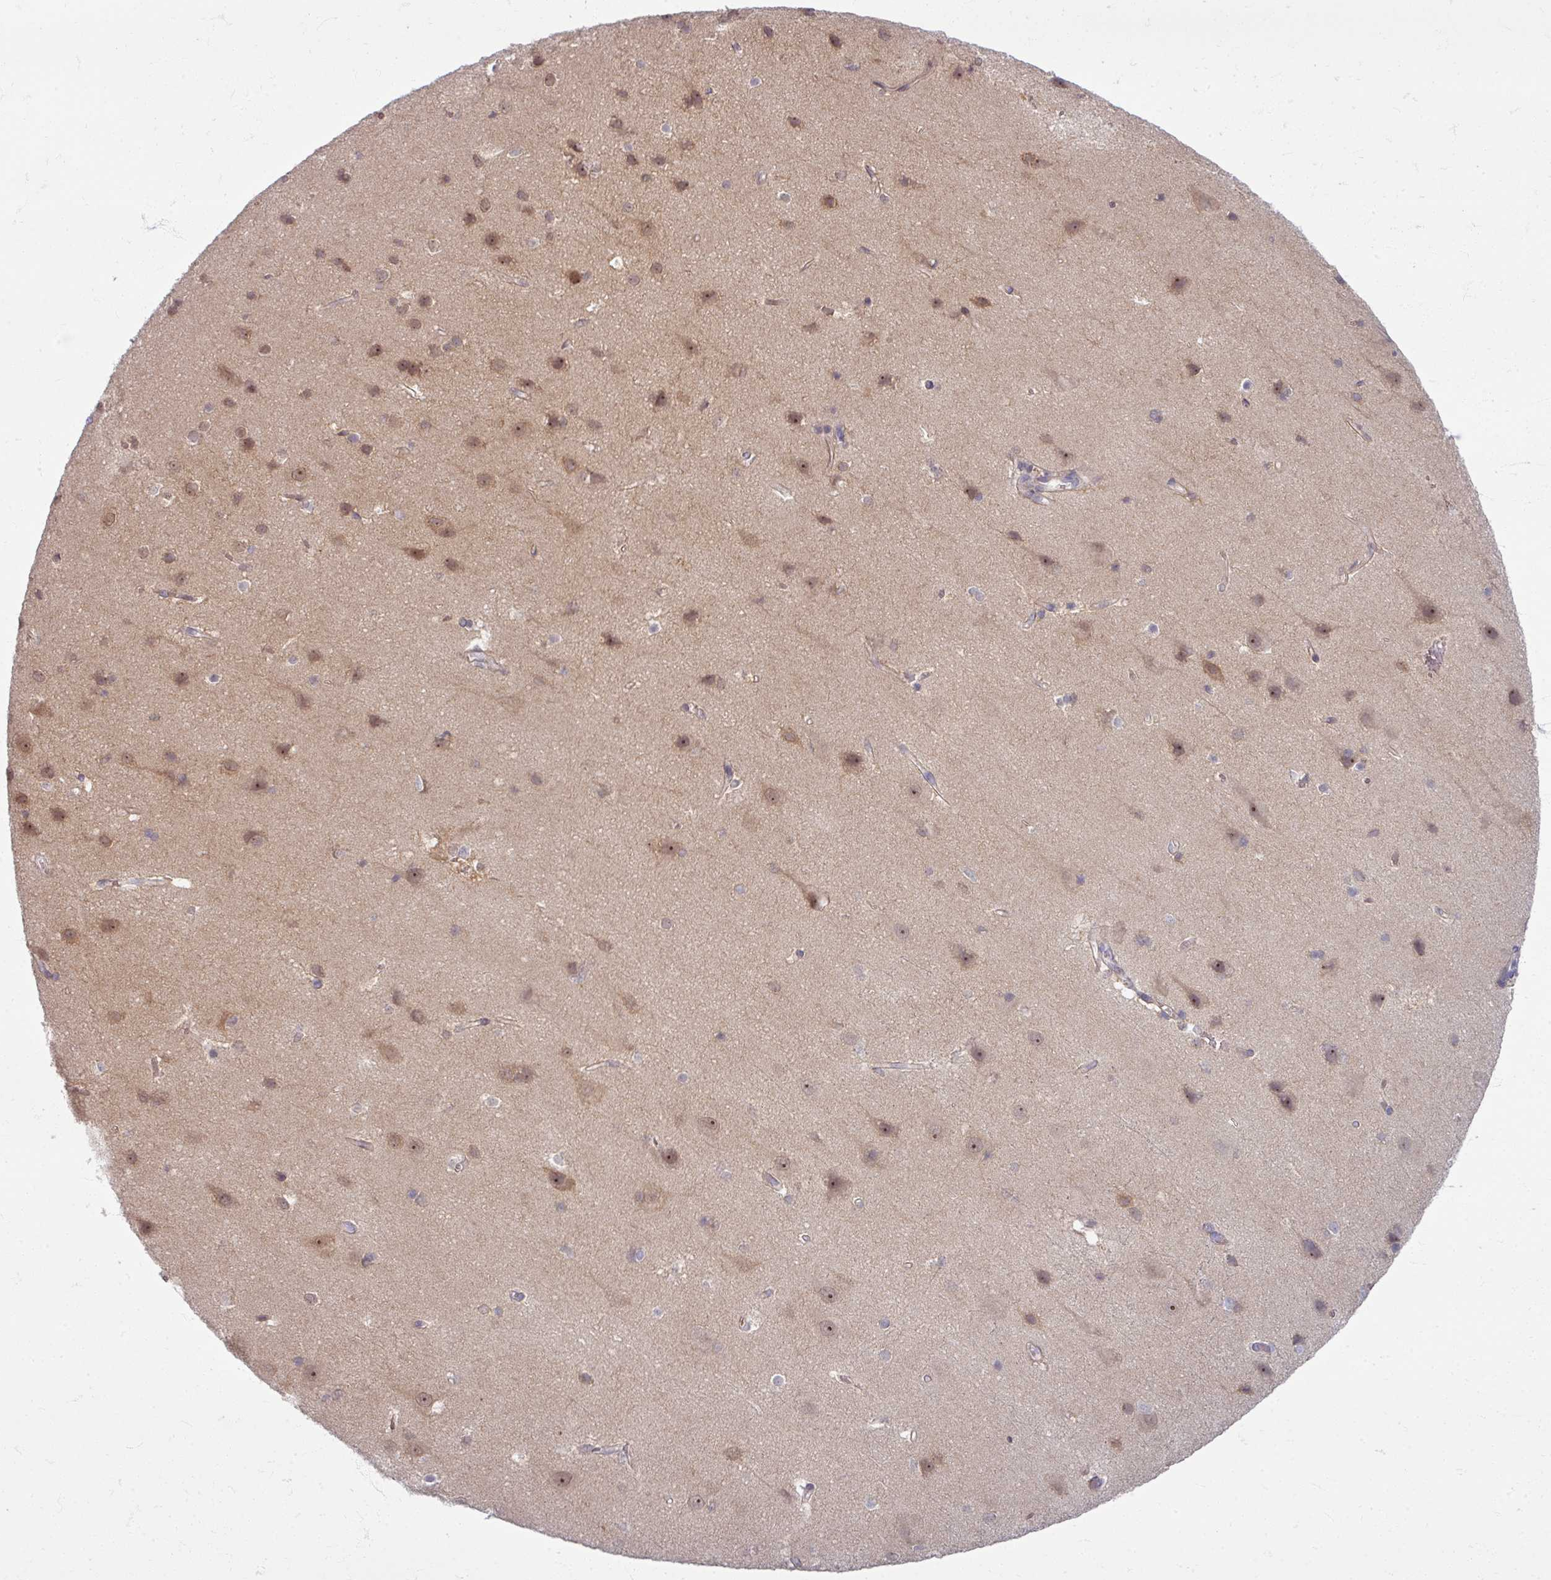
{"staining": {"intensity": "weak", "quantity": ">75%", "location": "cytoplasmic/membranous"}, "tissue": "cerebral cortex", "cell_type": "Endothelial cells", "image_type": "normal", "snomed": [{"axis": "morphology", "description": "Normal tissue, NOS"}, {"axis": "topography", "description": "Cerebral cortex"}], "caption": "Protein expression analysis of normal cerebral cortex displays weak cytoplasmic/membranous expression in about >75% of endothelial cells.", "gene": "TTLL7", "patient": {"sex": "male", "age": 37}}